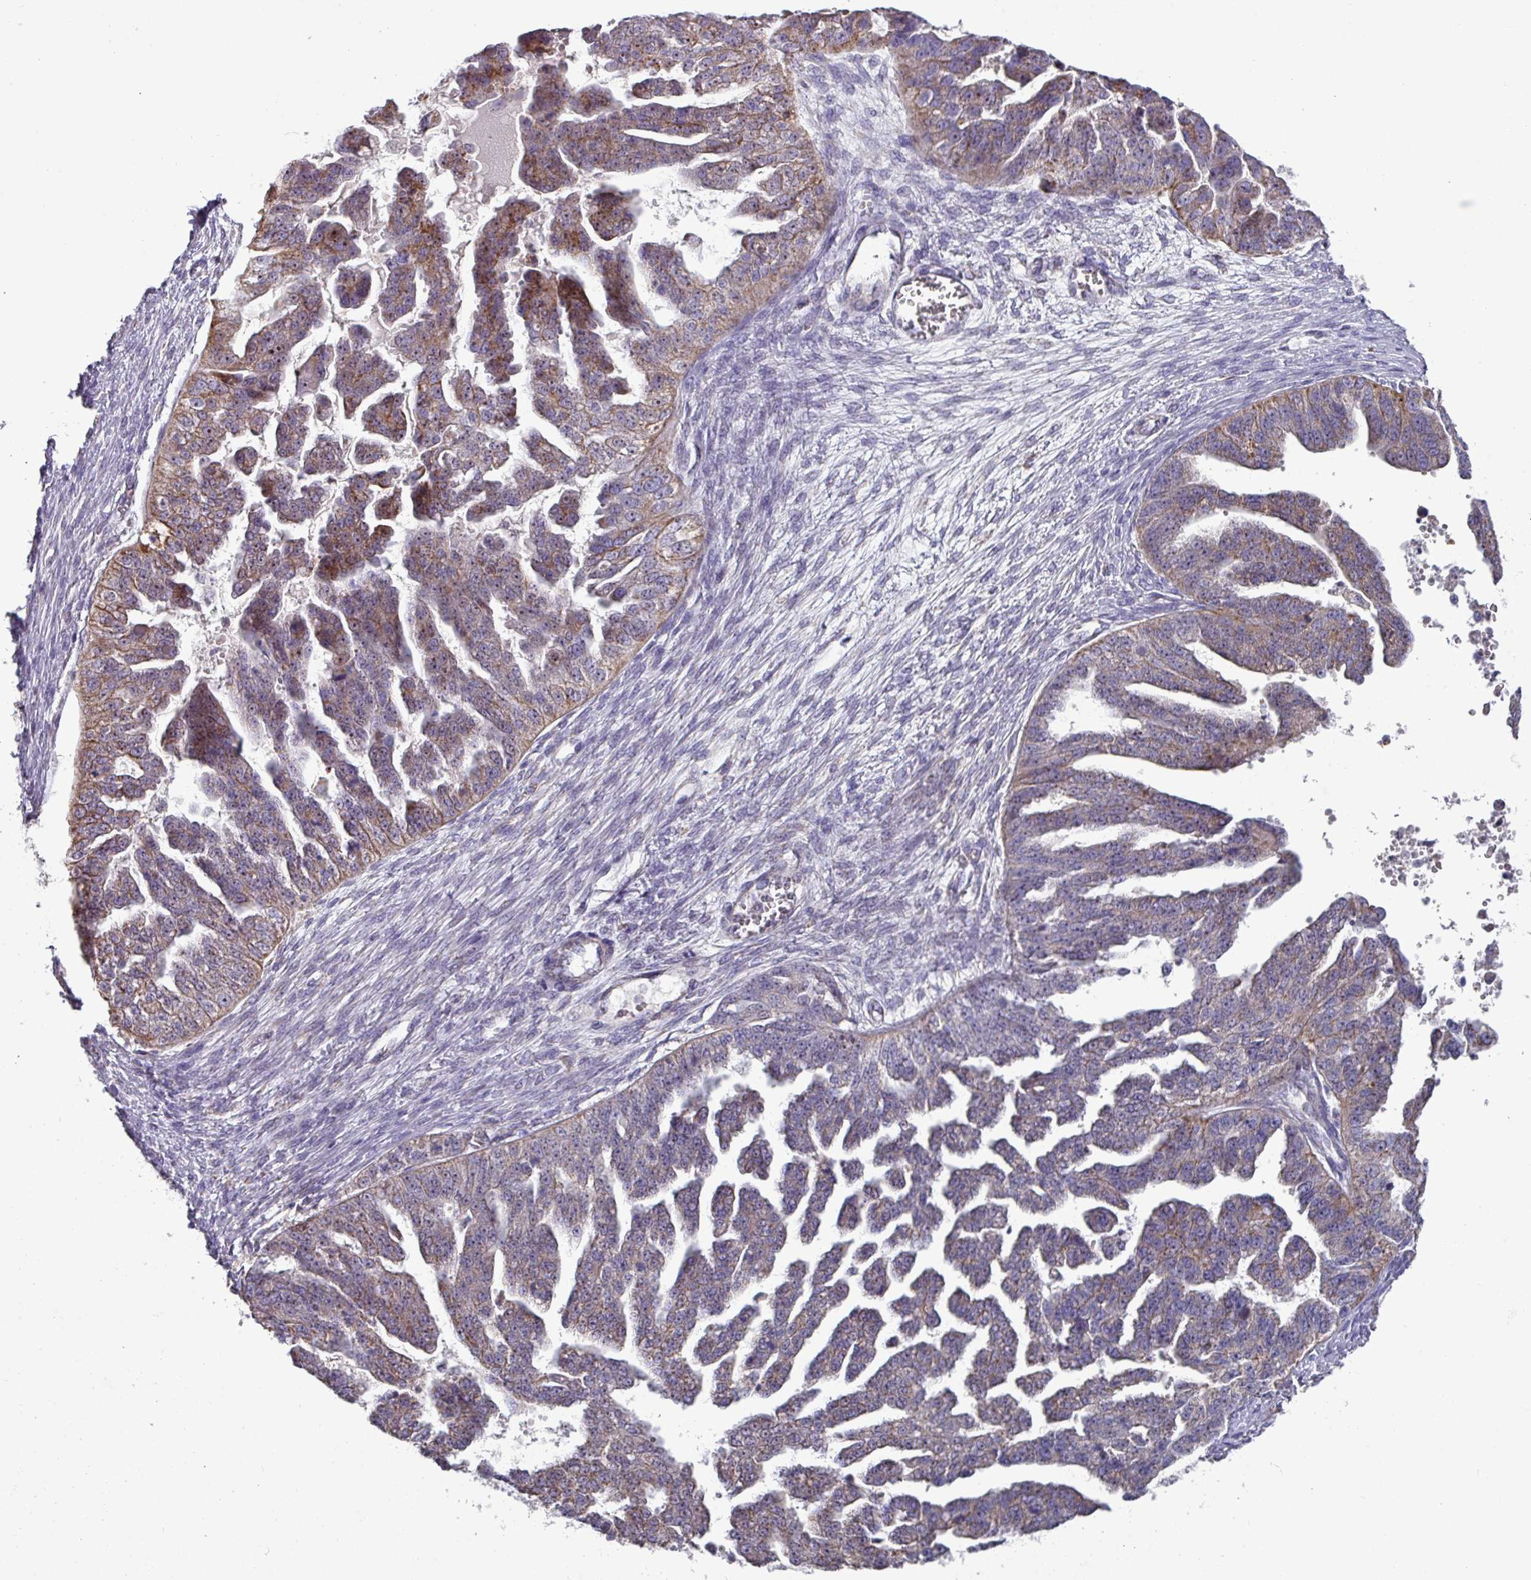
{"staining": {"intensity": "moderate", "quantity": "25%-75%", "location": "cytoplasmic/membranous"}, "tissue": "ovarian cancer", "cell_type": "Tumor cells", "image_type": "cancer", "snomed": [{"axis": "morphology", "description": "Cystadenocarcinoma, serous, NOS"}, {"axis": "topography", "description": "Ovary"}], "caption": "Protein expression analysis of human serous cystadenocarcinoma (ovarian) reveals moderate cytoplasmic/membranous expression in about 25%-75% of tumor cells. (brown staining indicates protein expression, while blue staining denotes nuclei).", "gene": "MT-ND4", "patient": {"sex": "female", "age": 58}}